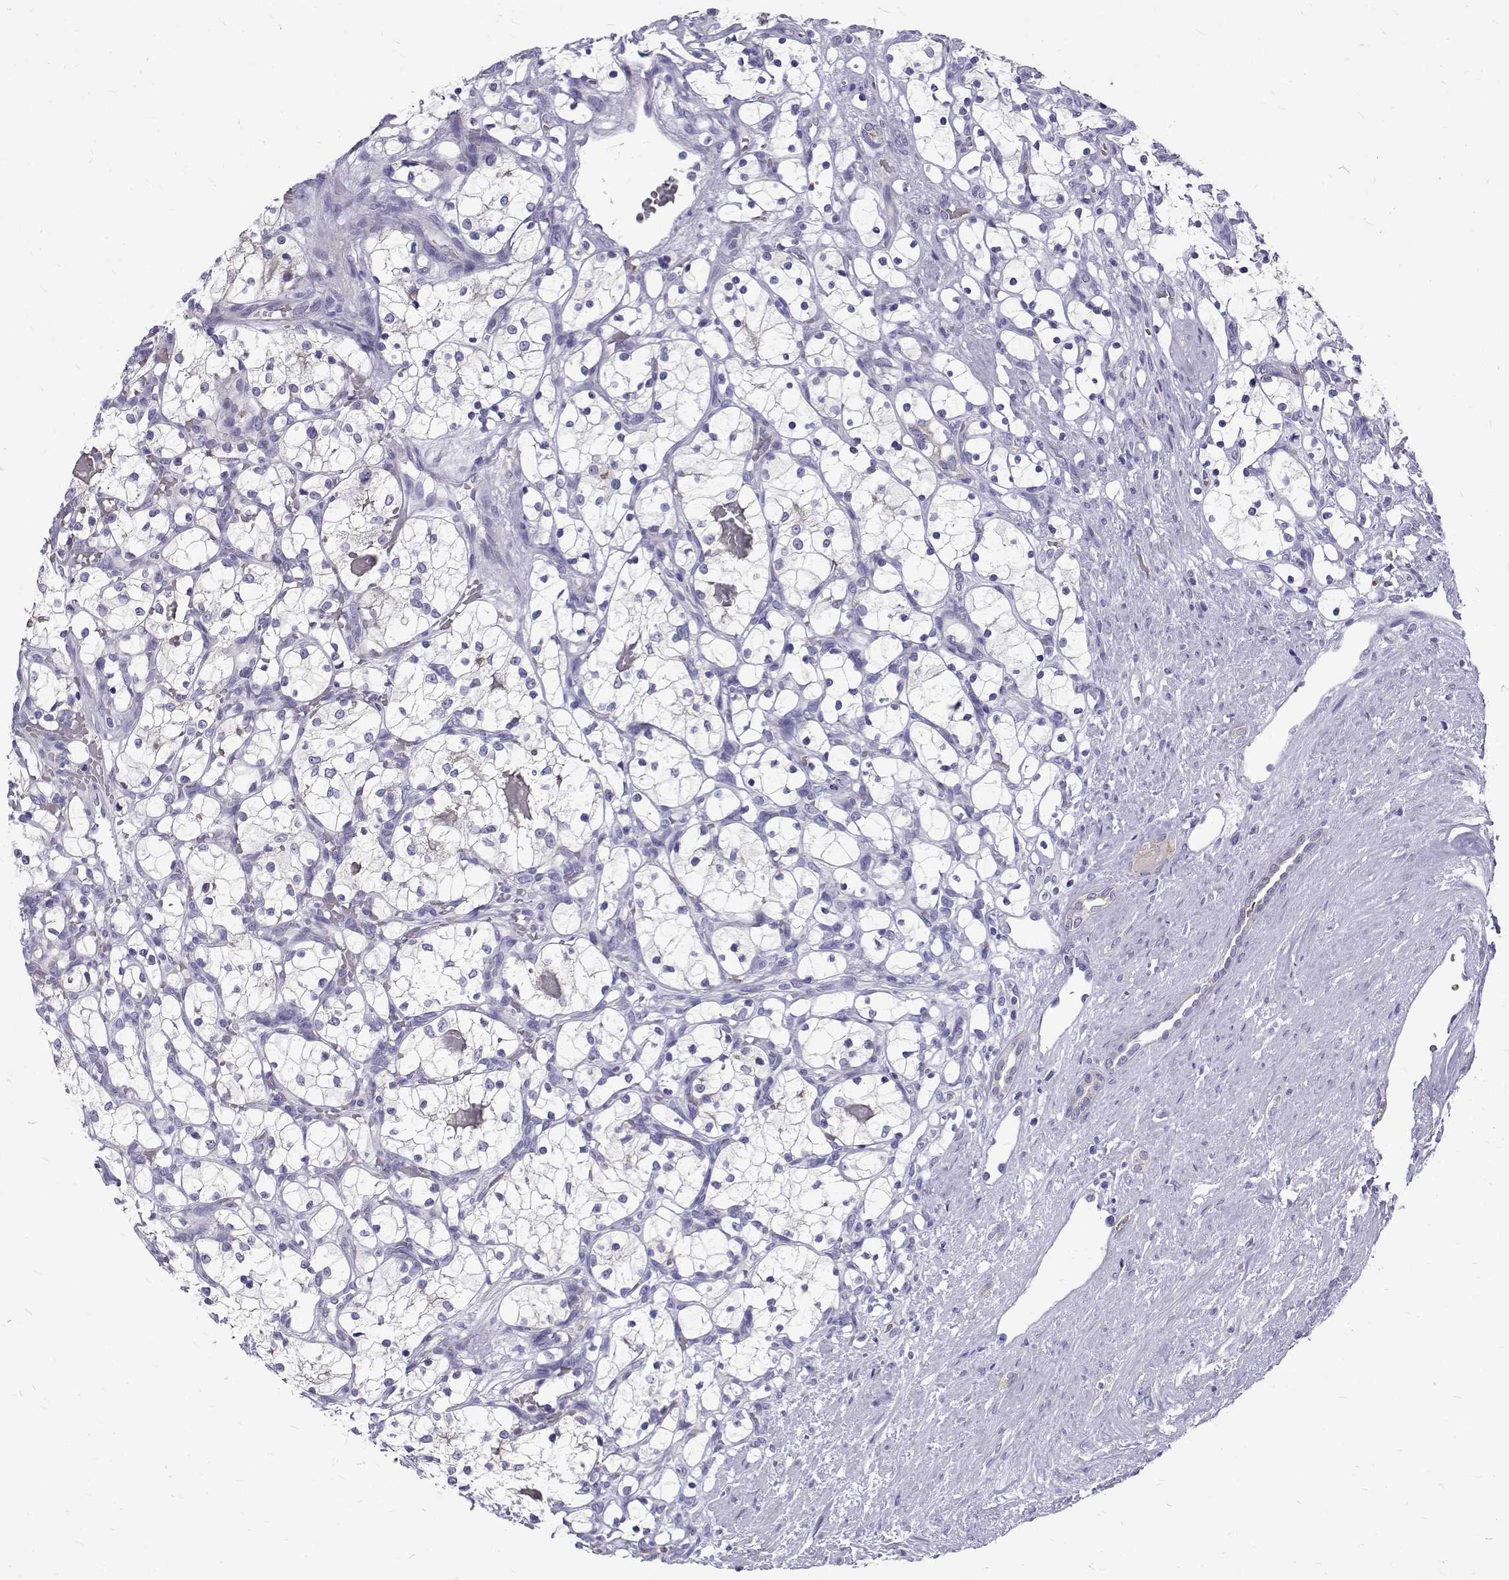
{"staining": {"intensity": "negative", "quantity": "none", "location": "none"}, "tissue": "renal cancer", "cell_type": "Tumor cells", "image_type": "cancer", "snomed": [{"axis": "morphology", "description": "Adenocarcinoma, NOS"}, {"axis": "topography", "description": "Kidney"}], "caption": "Immunohistochemical staining of renal cancer exhibits no significant positivity in tumor cells.", "gene": "IGSF1", "patient": {"sex": "female", "age": 69}}